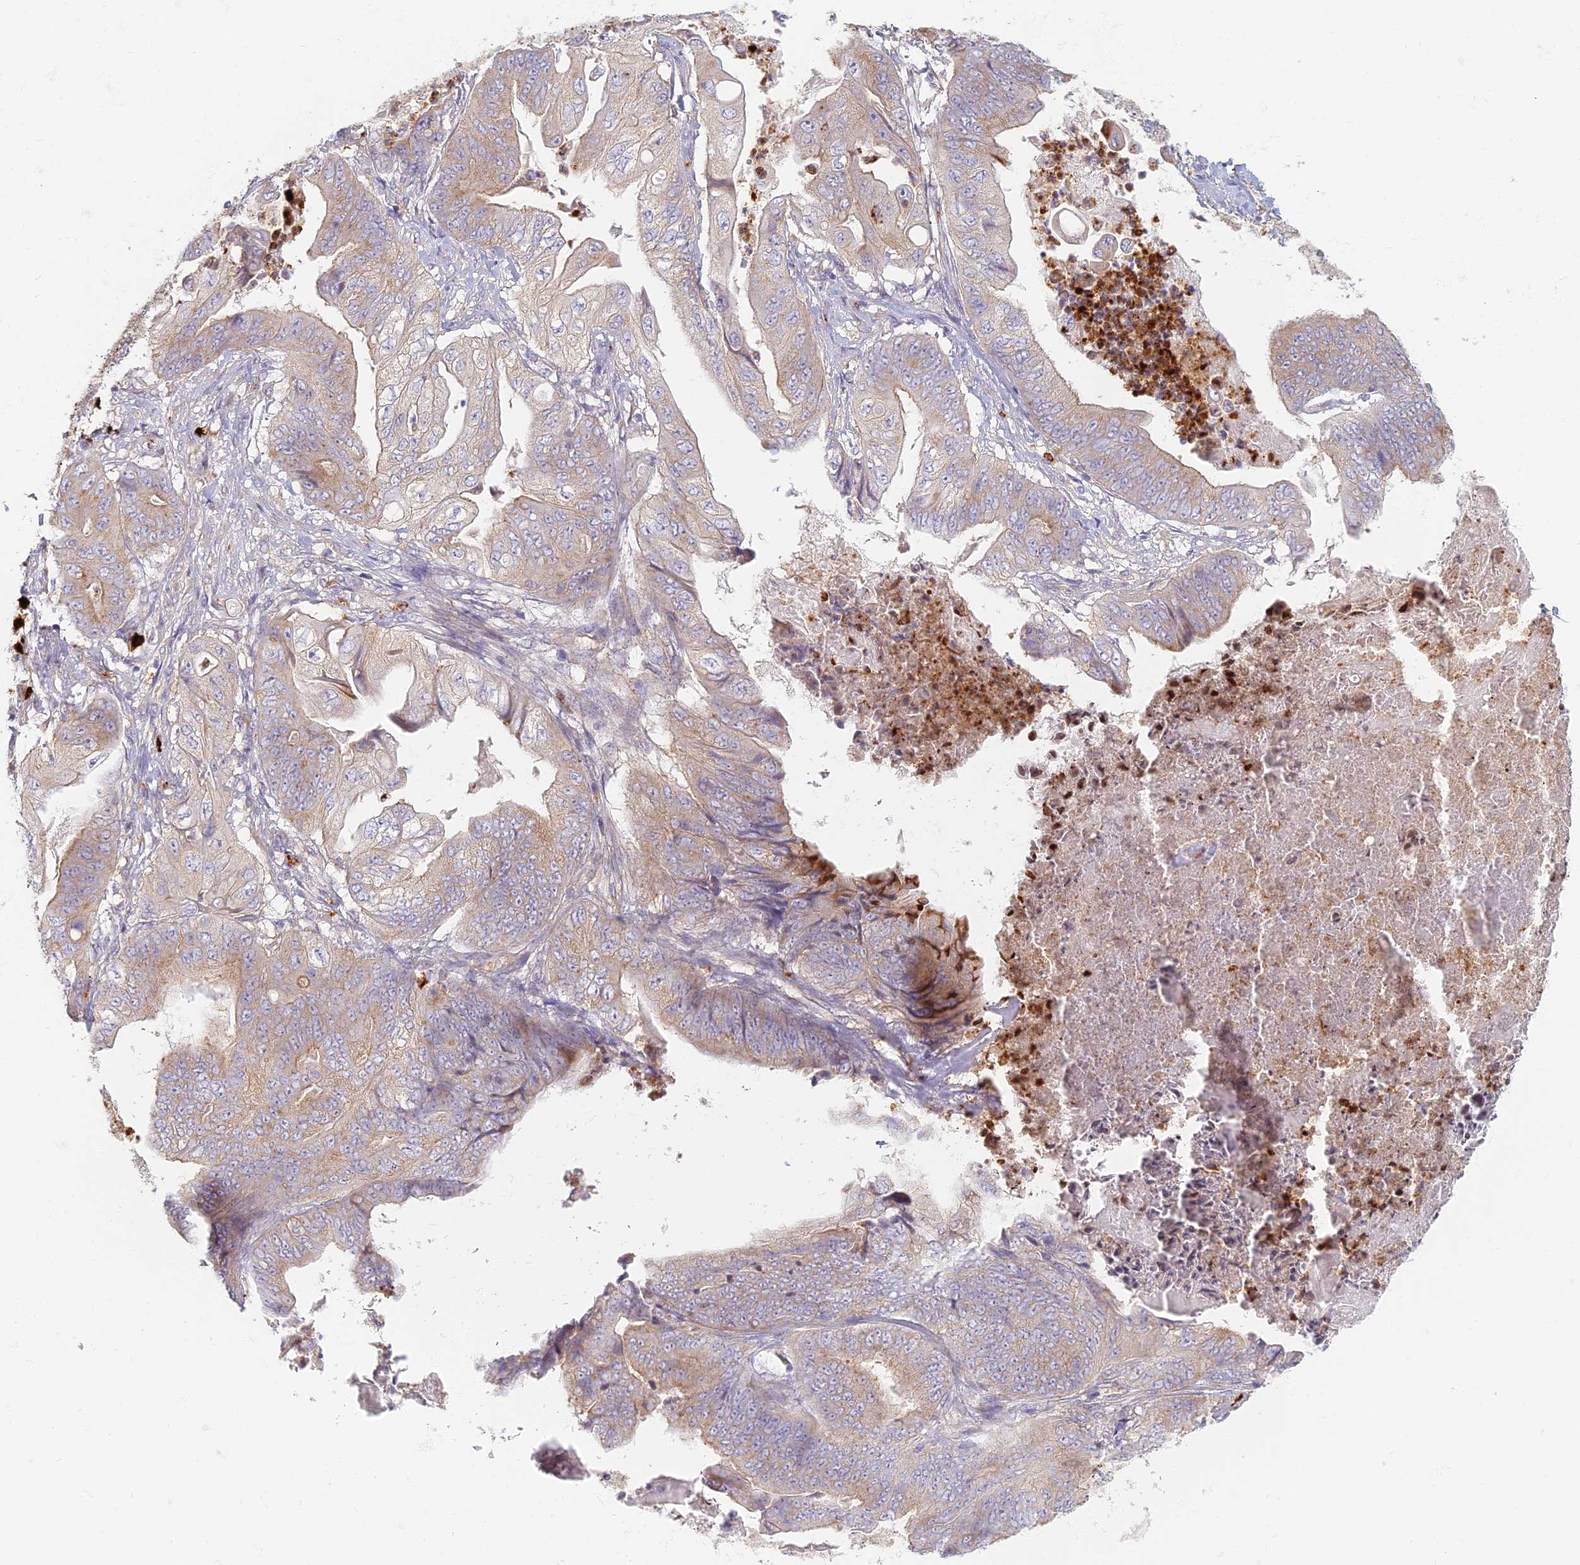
{"staining": {"intensity": "moderate", "quantity": "<25%", "location": "cytoplasmic/membranous"}, "tissue": "stomach cancer", "cell_type": "Tumor cells", "image_type": "cancer", "snomed": [{"axis": "morphology", "description": "Adenocarcinoma, NOS"}, {"axis": "topography", "description": "Stomach"}], "caption": "Stomach adenocarcinoma stained with IHC demonstrates moderate cytoplasmic/membranous staining in about <25% of tumor cells.", "gene": "PROX2", "patient": {"sex": "male", "age": 62}}